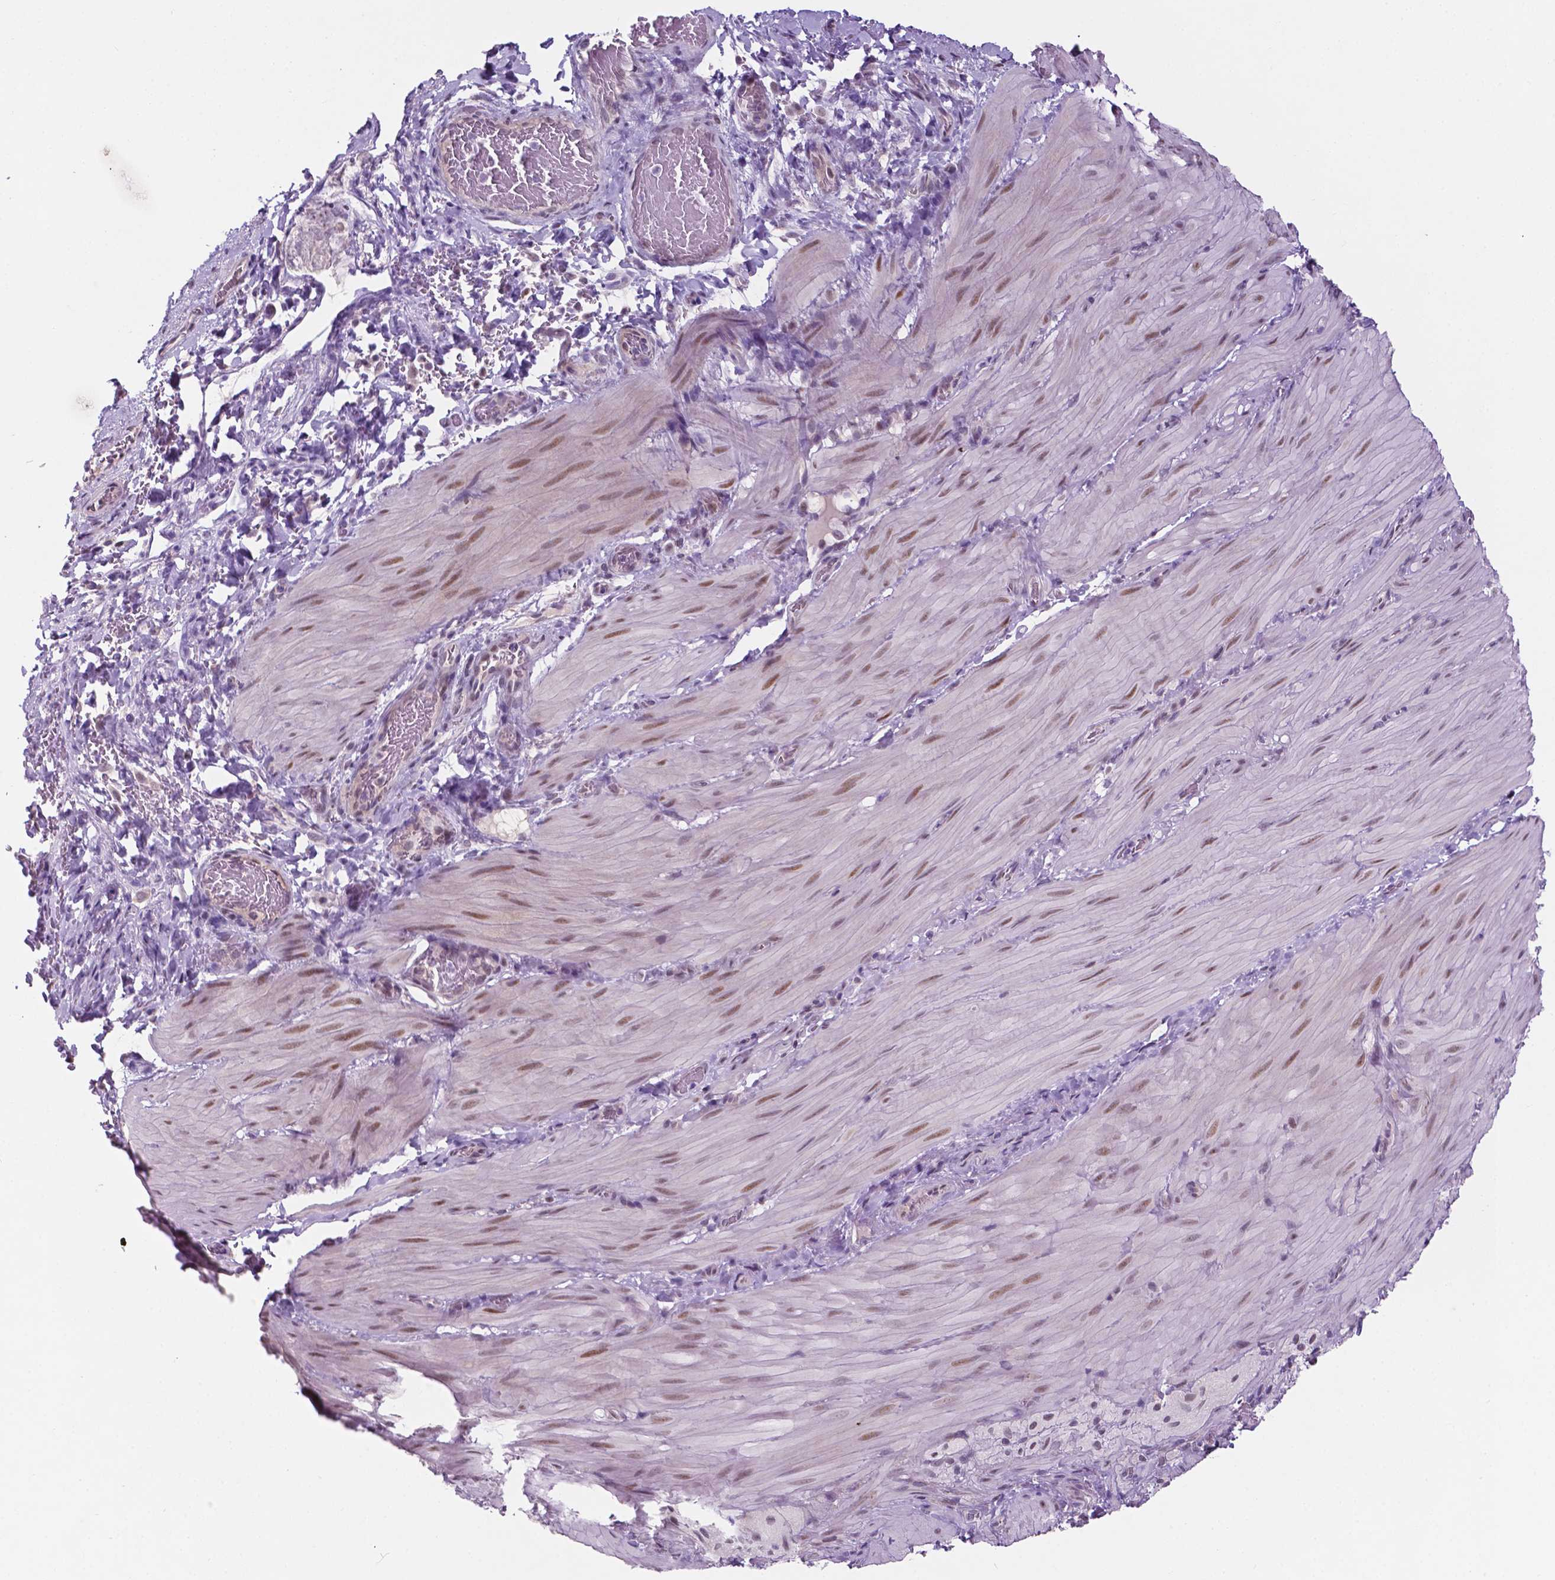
{"staining": {"intensity": "moderate", "quantity": "25%-75%", "location": "nuclear"}, "tissue": "smooth muscle", "cell_type": "Smooth muscle cells", "image_type": "normal", "snomed": [{"axis": "morphology", "description": "Normal tissue, NOS"}, {"axis": "topography", "description": "Smooth muscle"}, {"axis": "topography", "description": "Colon"}], "caption": "IHC histopathology image of normal human smooth muscle stained for a protein (brown), which displays medium levels of moderate nuclear staining in about 25%-75% of smooth muscle cells.", "gene": "FAM50B", "patient": {"sex": "male", "age": 73}}